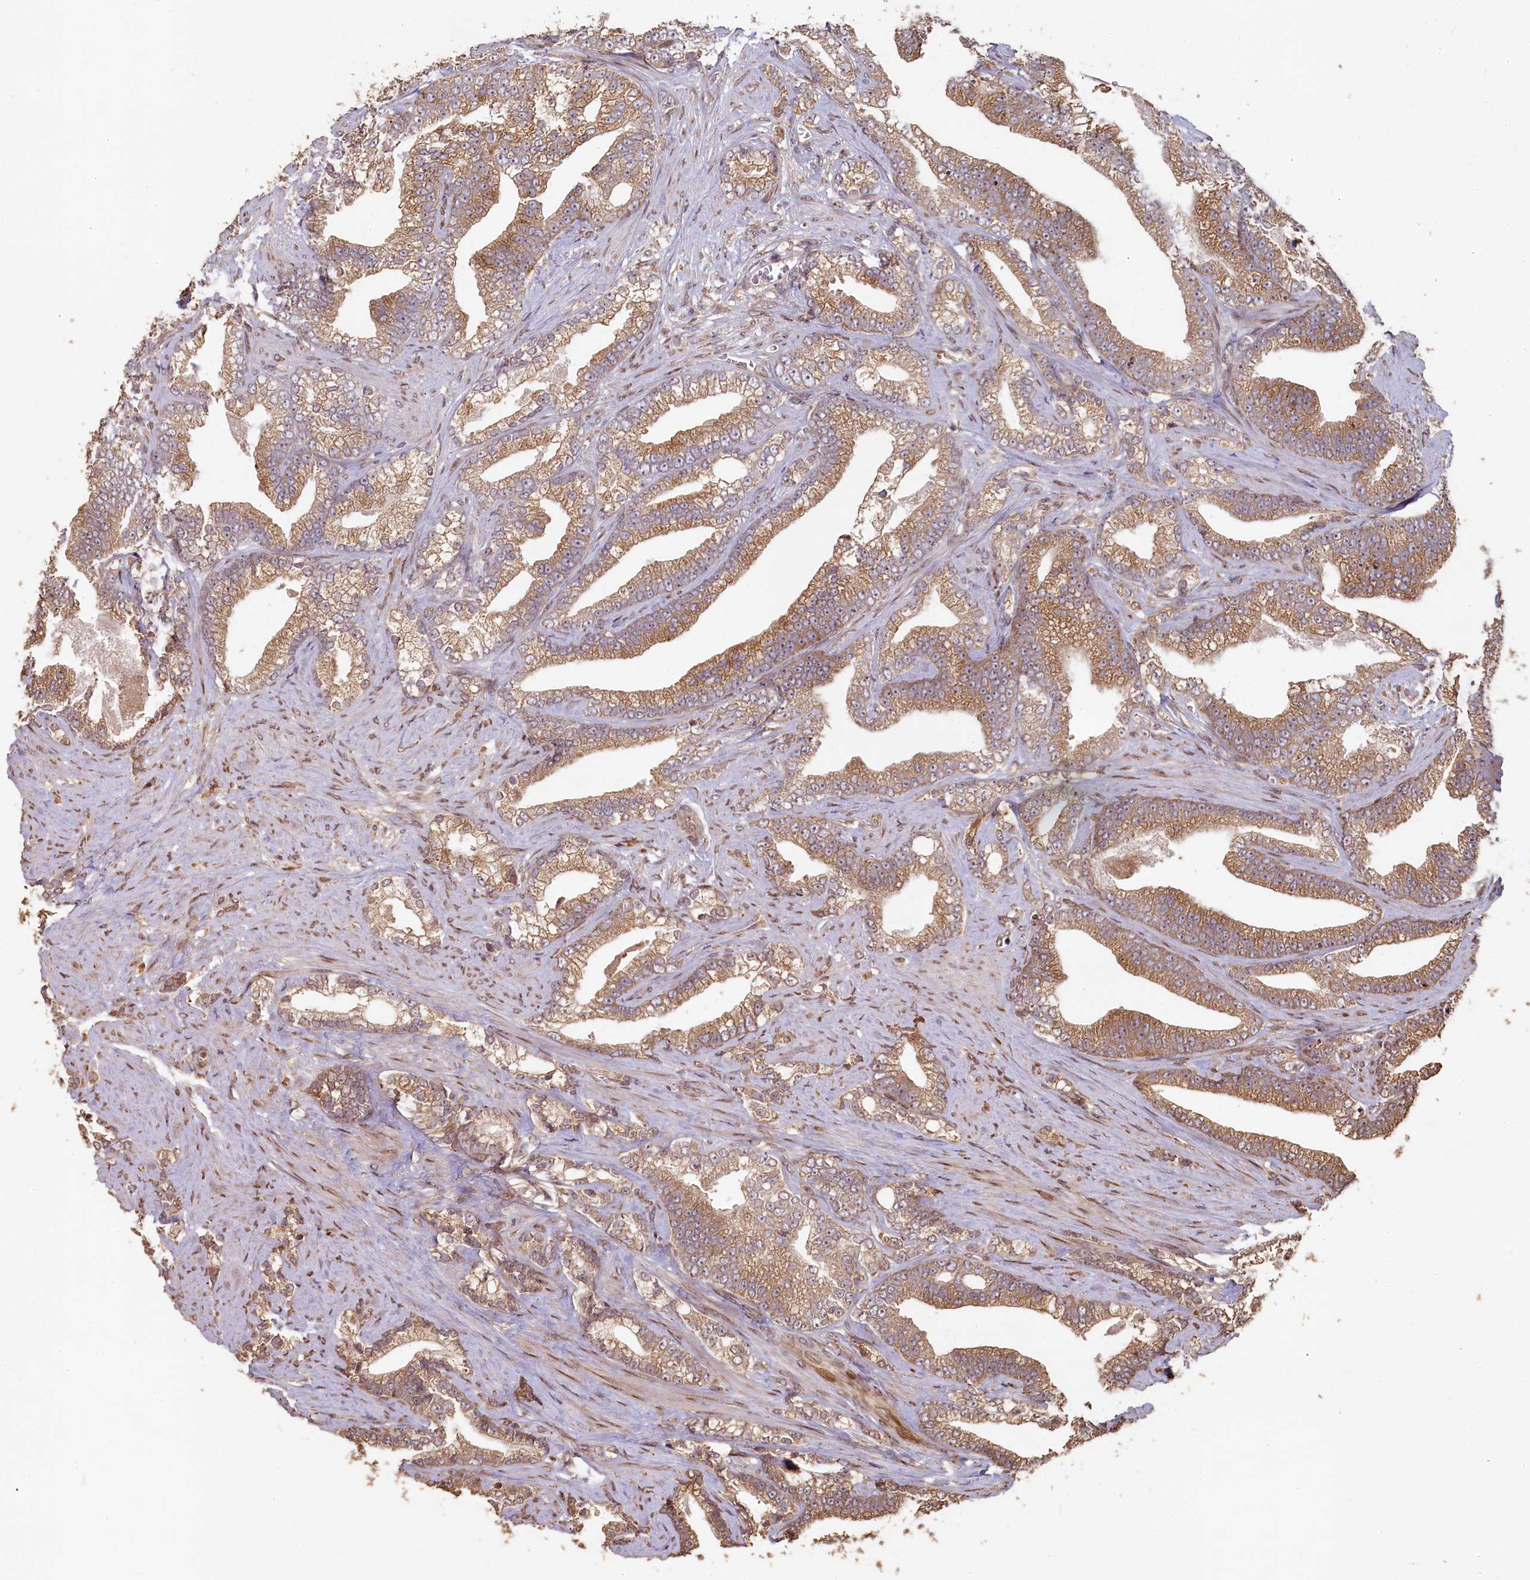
{"staining": {"intensity": "moderate", "quantity": ">75%", "location": "cytoplasmic/membranous"}, "tissue": "prostate cancer", "cell_type": "Tumor cells", "image_type": "cancer", "snomed": [{"axis": "morphology", "description": "Adenocarcinoma, High grade"}, {"axis": "topography", "description": "Prostate and seminal vesicle, NOS"}], "caption": "Adenocarcinoma (high-grade) (prostate) stained for a protein (brown) exhibits moderate cytoplasmic/membranous positive expression in approximately >75% of tumor cells.", "gene": "SLC38A7", "patient": {"sex": "male", "age": 67}}